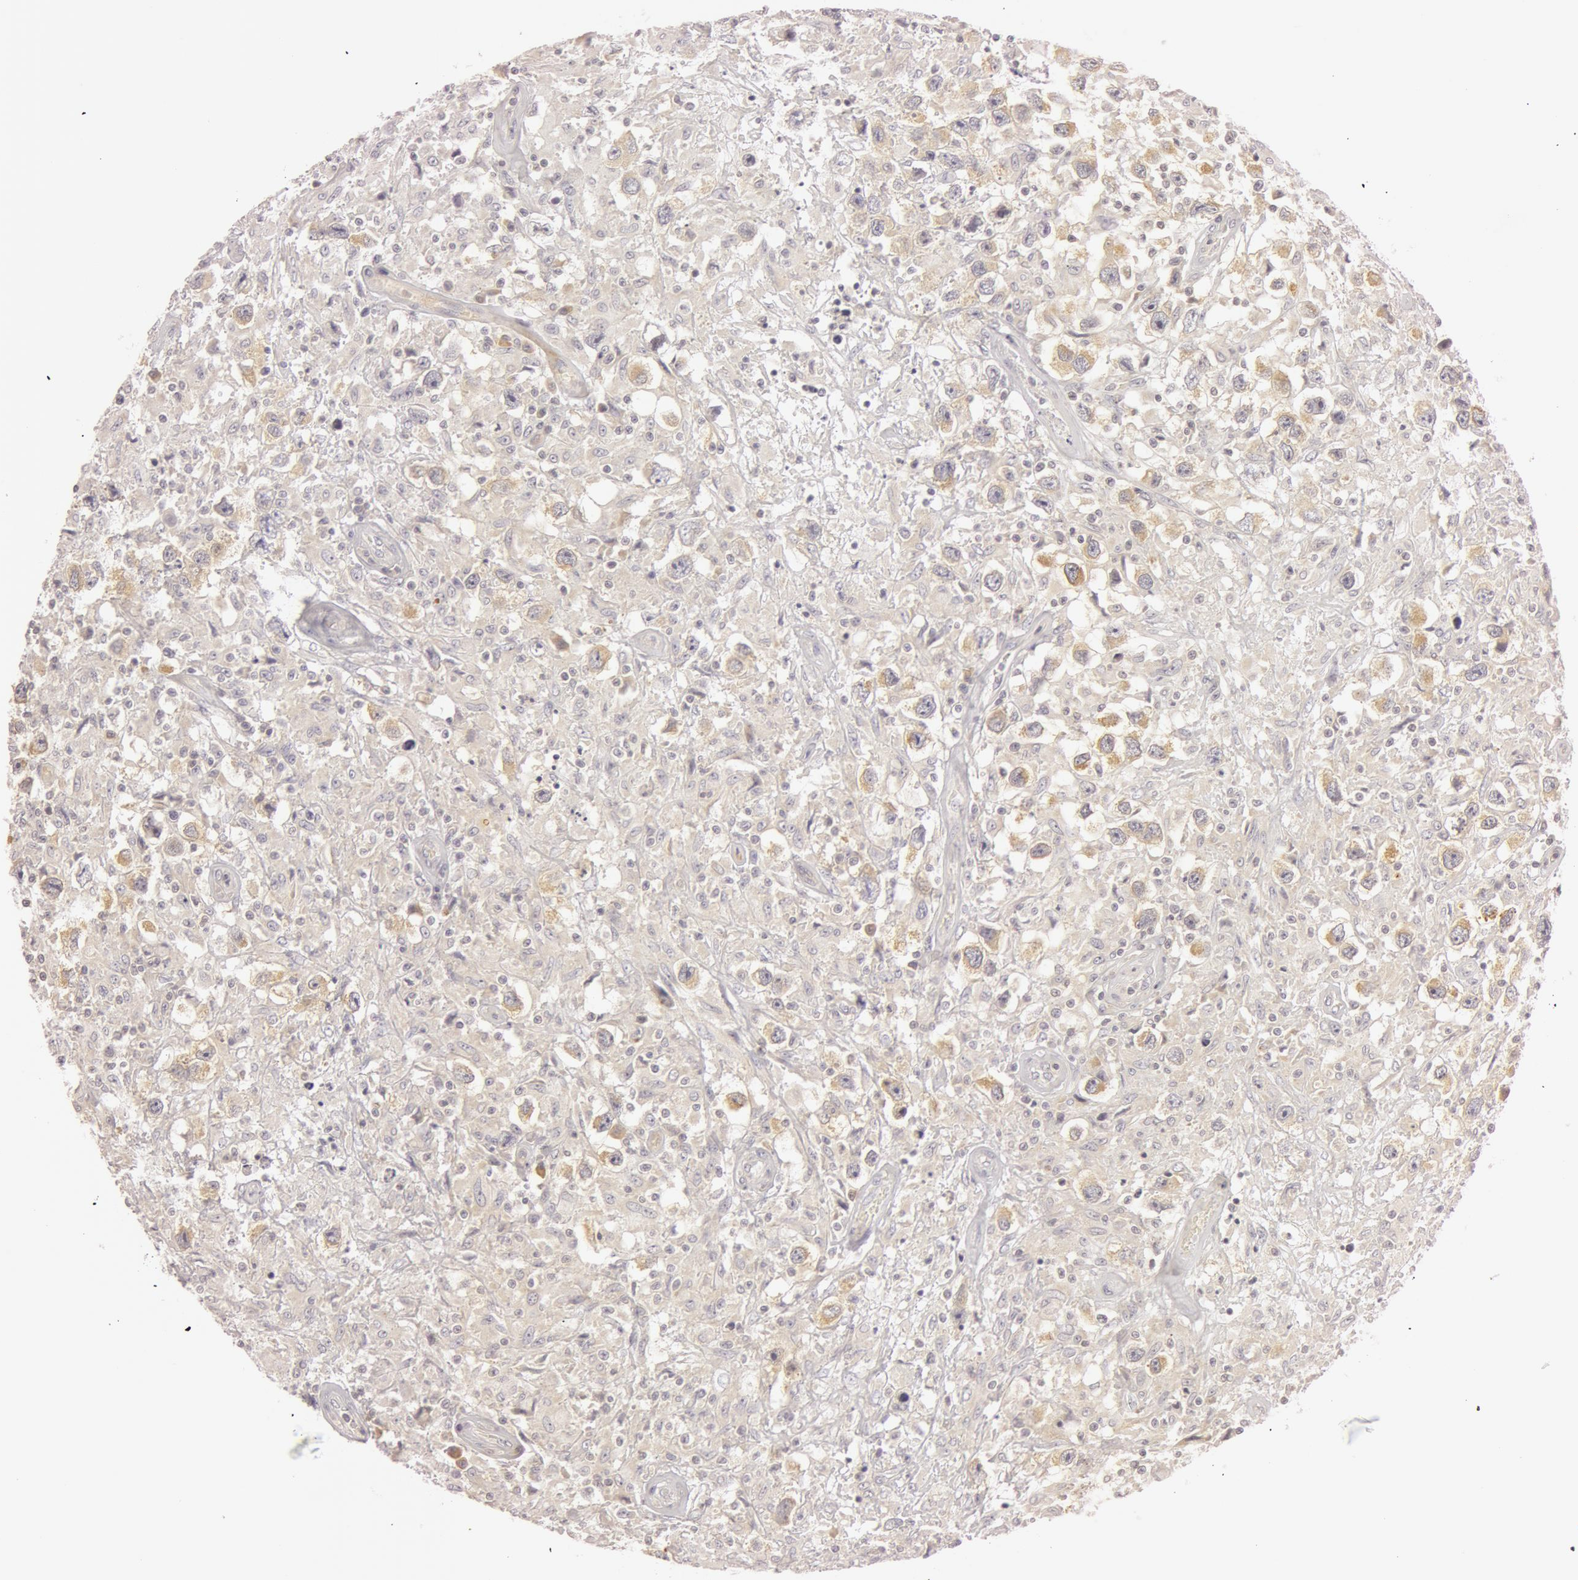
{"staining": {"intensity": "weak", "quantity": "<25%", "location": "cytoplasmic/membranous"}, "tissue": "testis cancer", "cell_type": "Tumor cells", "image_type": "cancer", "snomed": [{"axis": "morphology", "description": "Seminoma, NOS"}, {"axis": "topography", "description": "Testis"}], "caption": "Immunohistochemical staining of testis cancer reveals no significant expression in tumor cells.", "gene": "RALGAPA1", "patient": {"sex": "male", "age": 34}}